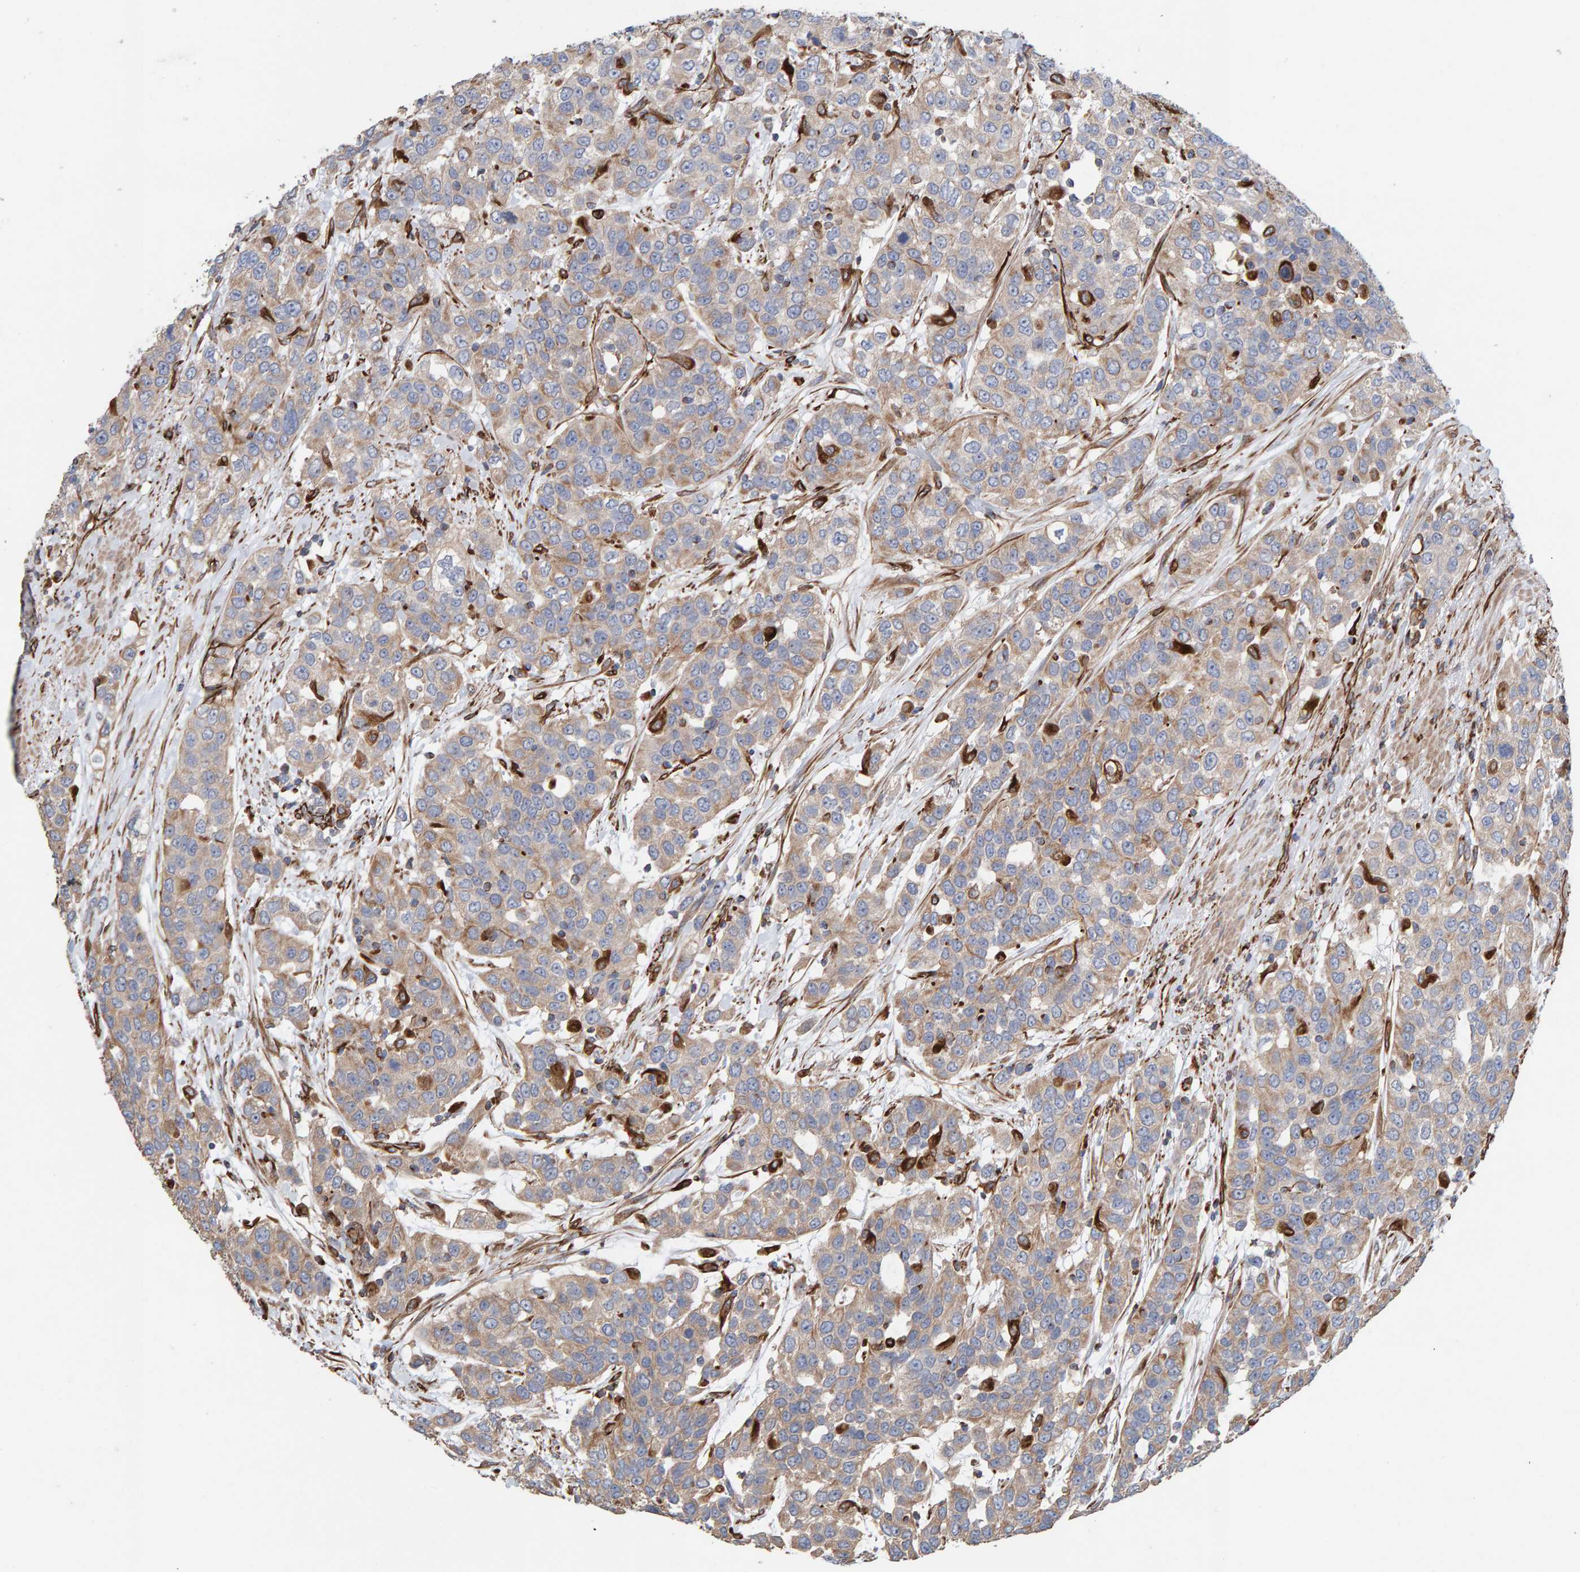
{"staining": {"intensity": "weak", "quantity": ">75%", "location": "cytoplasmic/membranous"}, "tissue": "urothelial cancer", "cell_type": "Tumor cells", "image_type": "cancer", "snomed": [{"axis": "morphology", "description": "Urothelial carcinoma, High grade"}, {"axis": "topography", "description": "Urinary bladder"}], "caption": "Urothelial cancer tissue exhibits weak cytoplasmic/membranous positivity in about >75% of tumor cells, visualized by immunohistochemistry.", "gene": "ZNF347", "patient": {"sex": "female", "age": 80}}